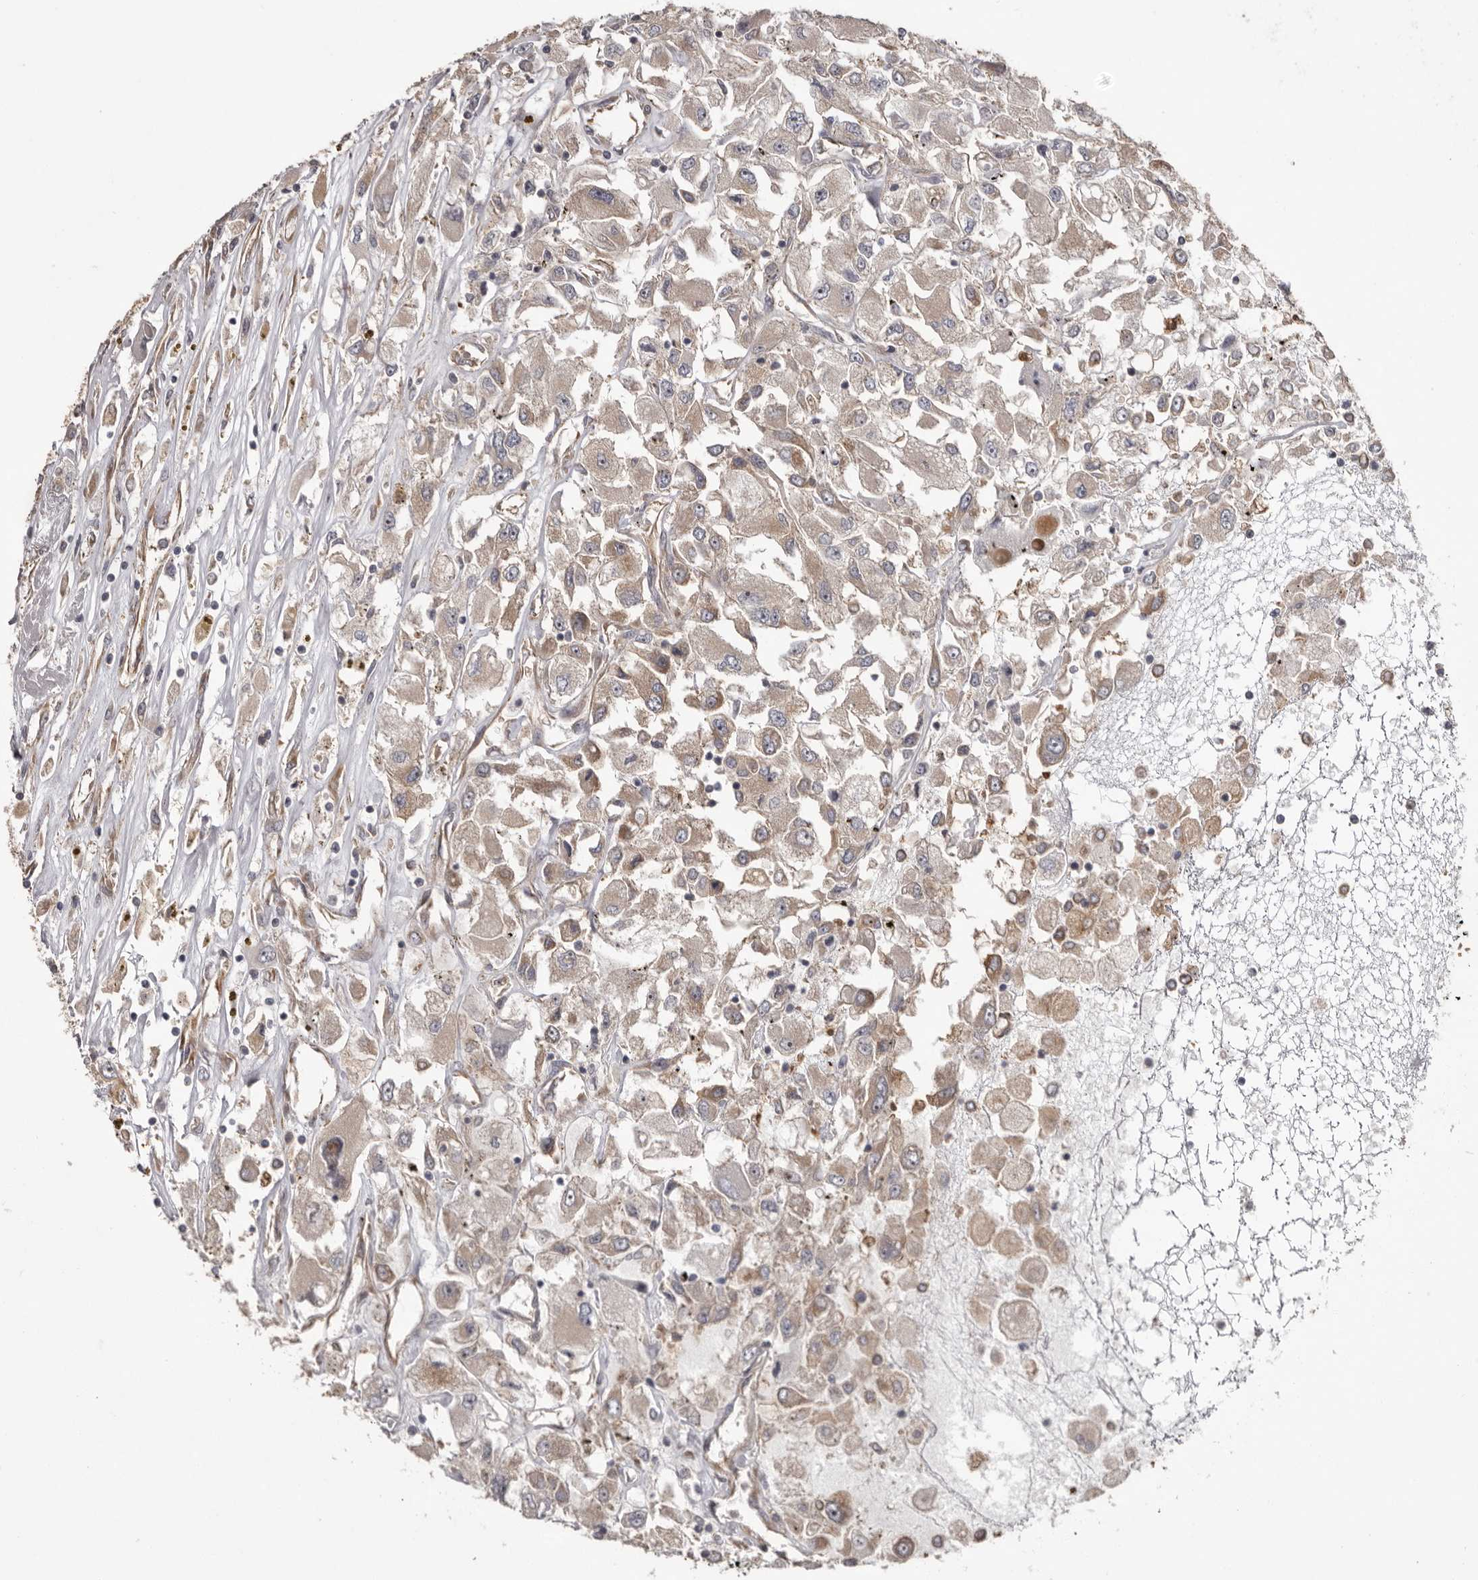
{"staining": {"intensity": "weak", "quantity": "25%-75%", "location": "cytoplasmic/membranous"}, "tissue": "renal cancer", "cell_type": "Tumor cells", "image_type": "cancer", "snomed": [{"axis": "morphology", "description": "Adenocarcinoma, NOS"}, {"axis": "topography", "description": "Kidney"}], "caption": "DAB immunohistochemical staining of human renal cancer shows weak cytoplasmic/membranous protein expression in approximately 25%-75% of tumor cells.", "gene": "DARS1", "patient": {"sex": "female", "age": 52}}